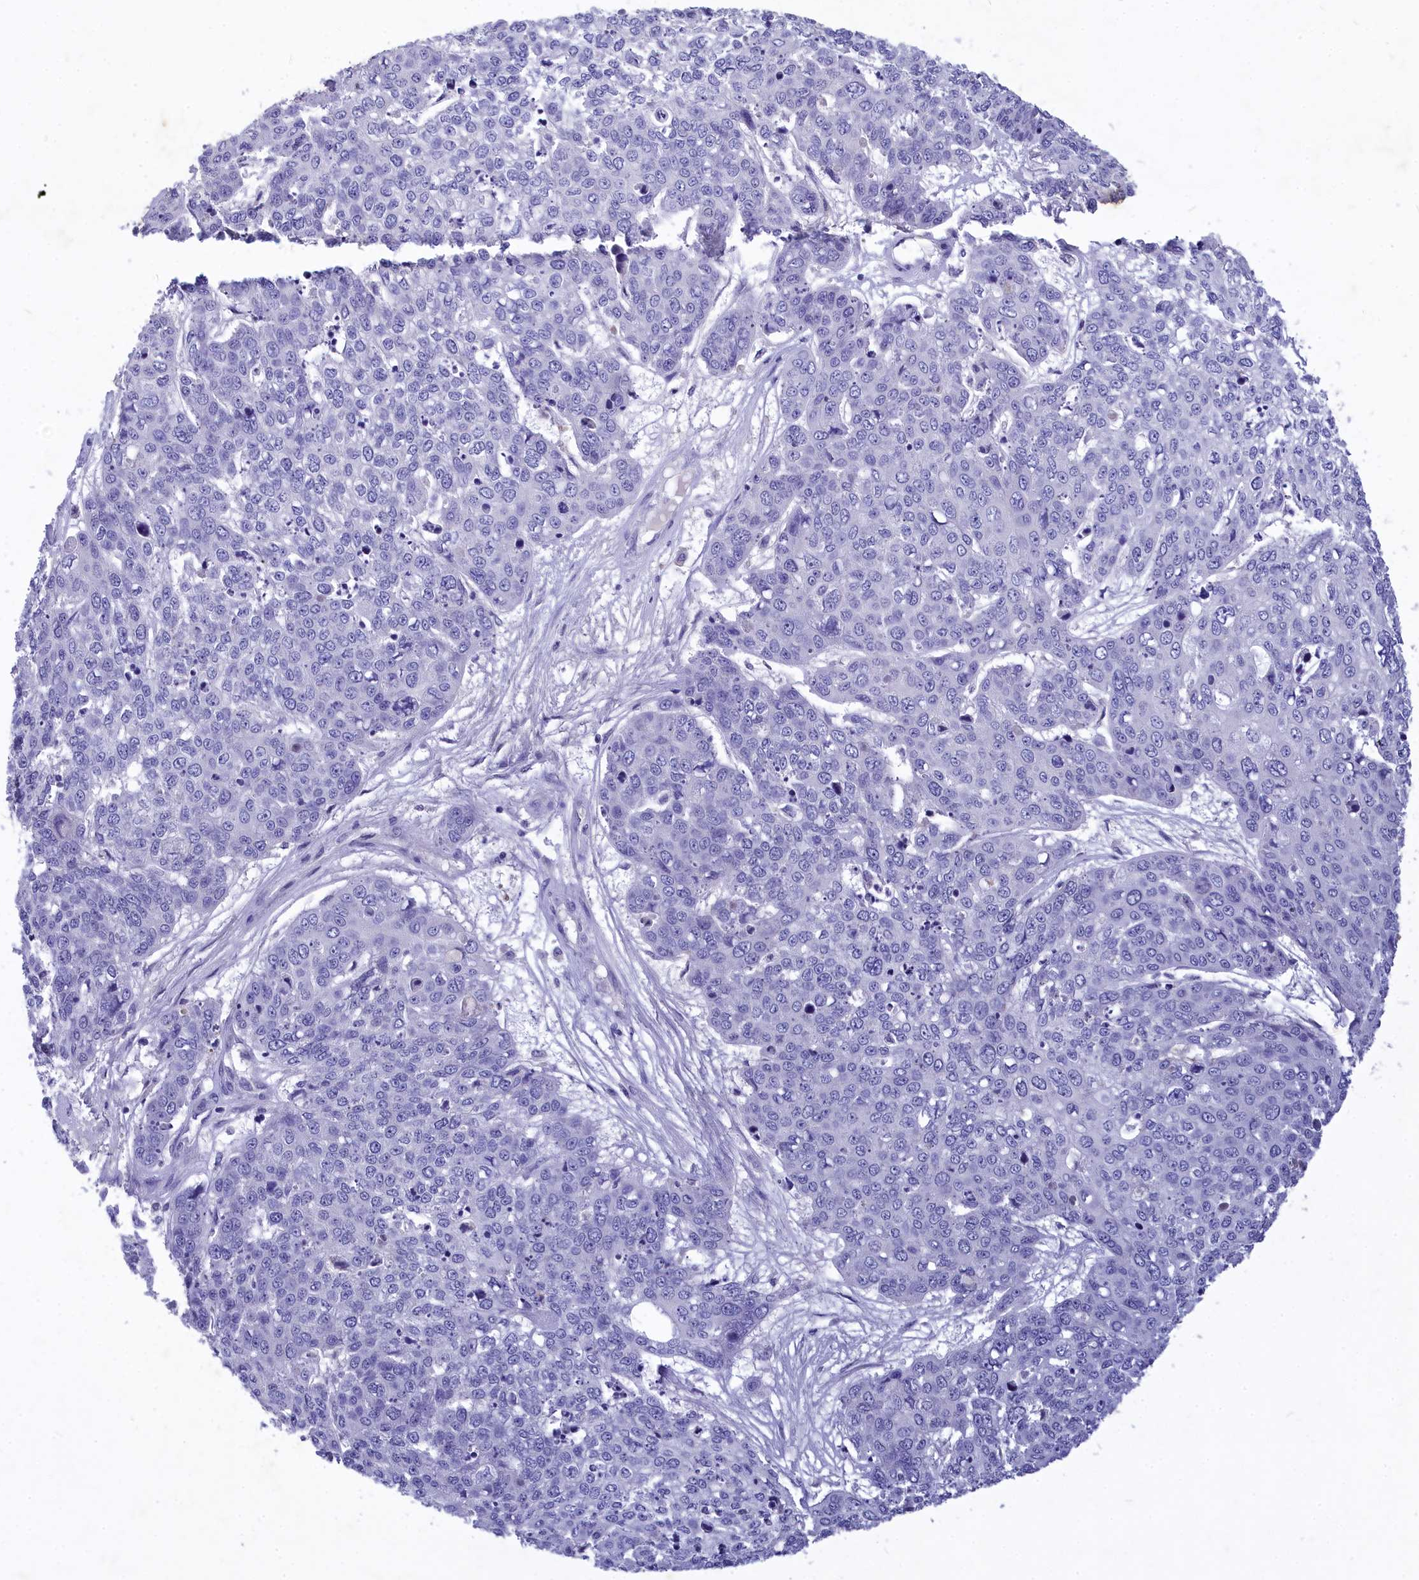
{"staining": {"intensity": "negative", "quantity": "none", "location": "none"}, "tissue": "skin cancer", "cell_type": "Tumor cells", "image_type": "cancer", "snomed": [{"axis": "morphology", "description": "Squamous cell carcinoma, NOS"}, {"axis": "topography", "description": "Skin"}], "caption": "Immunohistochemical staining of human skin cancer (squamous cell carcinoma) reveals no significant staining in tumor cells.", "gene": "DEFB119", "patient": {"sex": "male", "age": 71}}